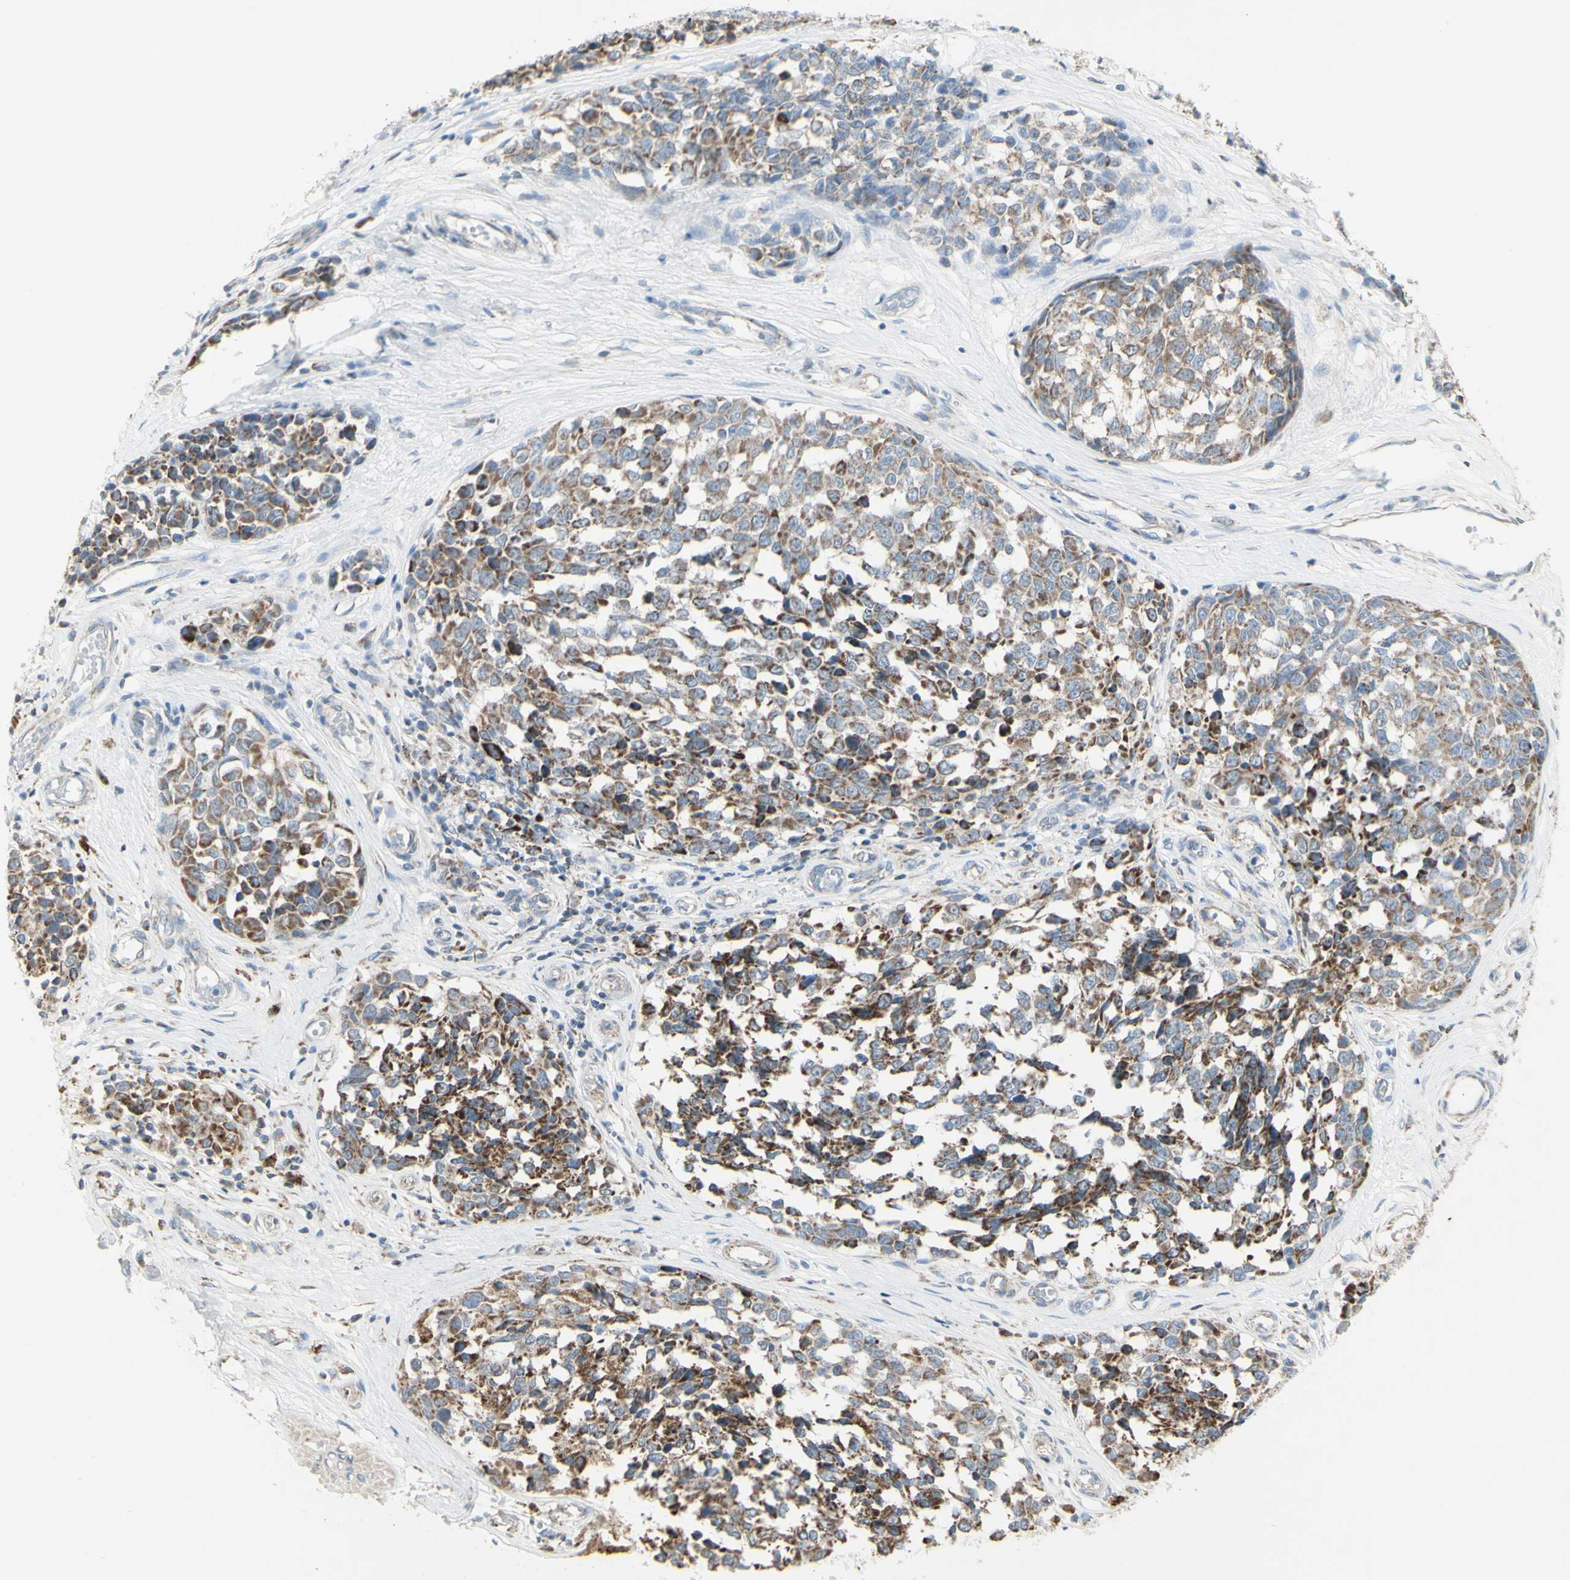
{"staining": {"intensity": "moderate", "quantity": "25%-75%", "location": "cytoplasmic/membranous"}, "tissue": "melanoma", "cell_type": "Tumor cells", "image_type": "cancer", "snomed": [{"axis": "morphology", "description": "Malignant melanoma, NOS"}, {"axis": "topography", "description": "Skin"}], "caption": "Human malignant melanoma stained with a brown dye reveals moderate cytoplasmic/membranous positive positivity in approximately 25%-75% of tumor cells.", "gene": "CNTNAP1", "patient": {"sex": "female", "age": 64}}